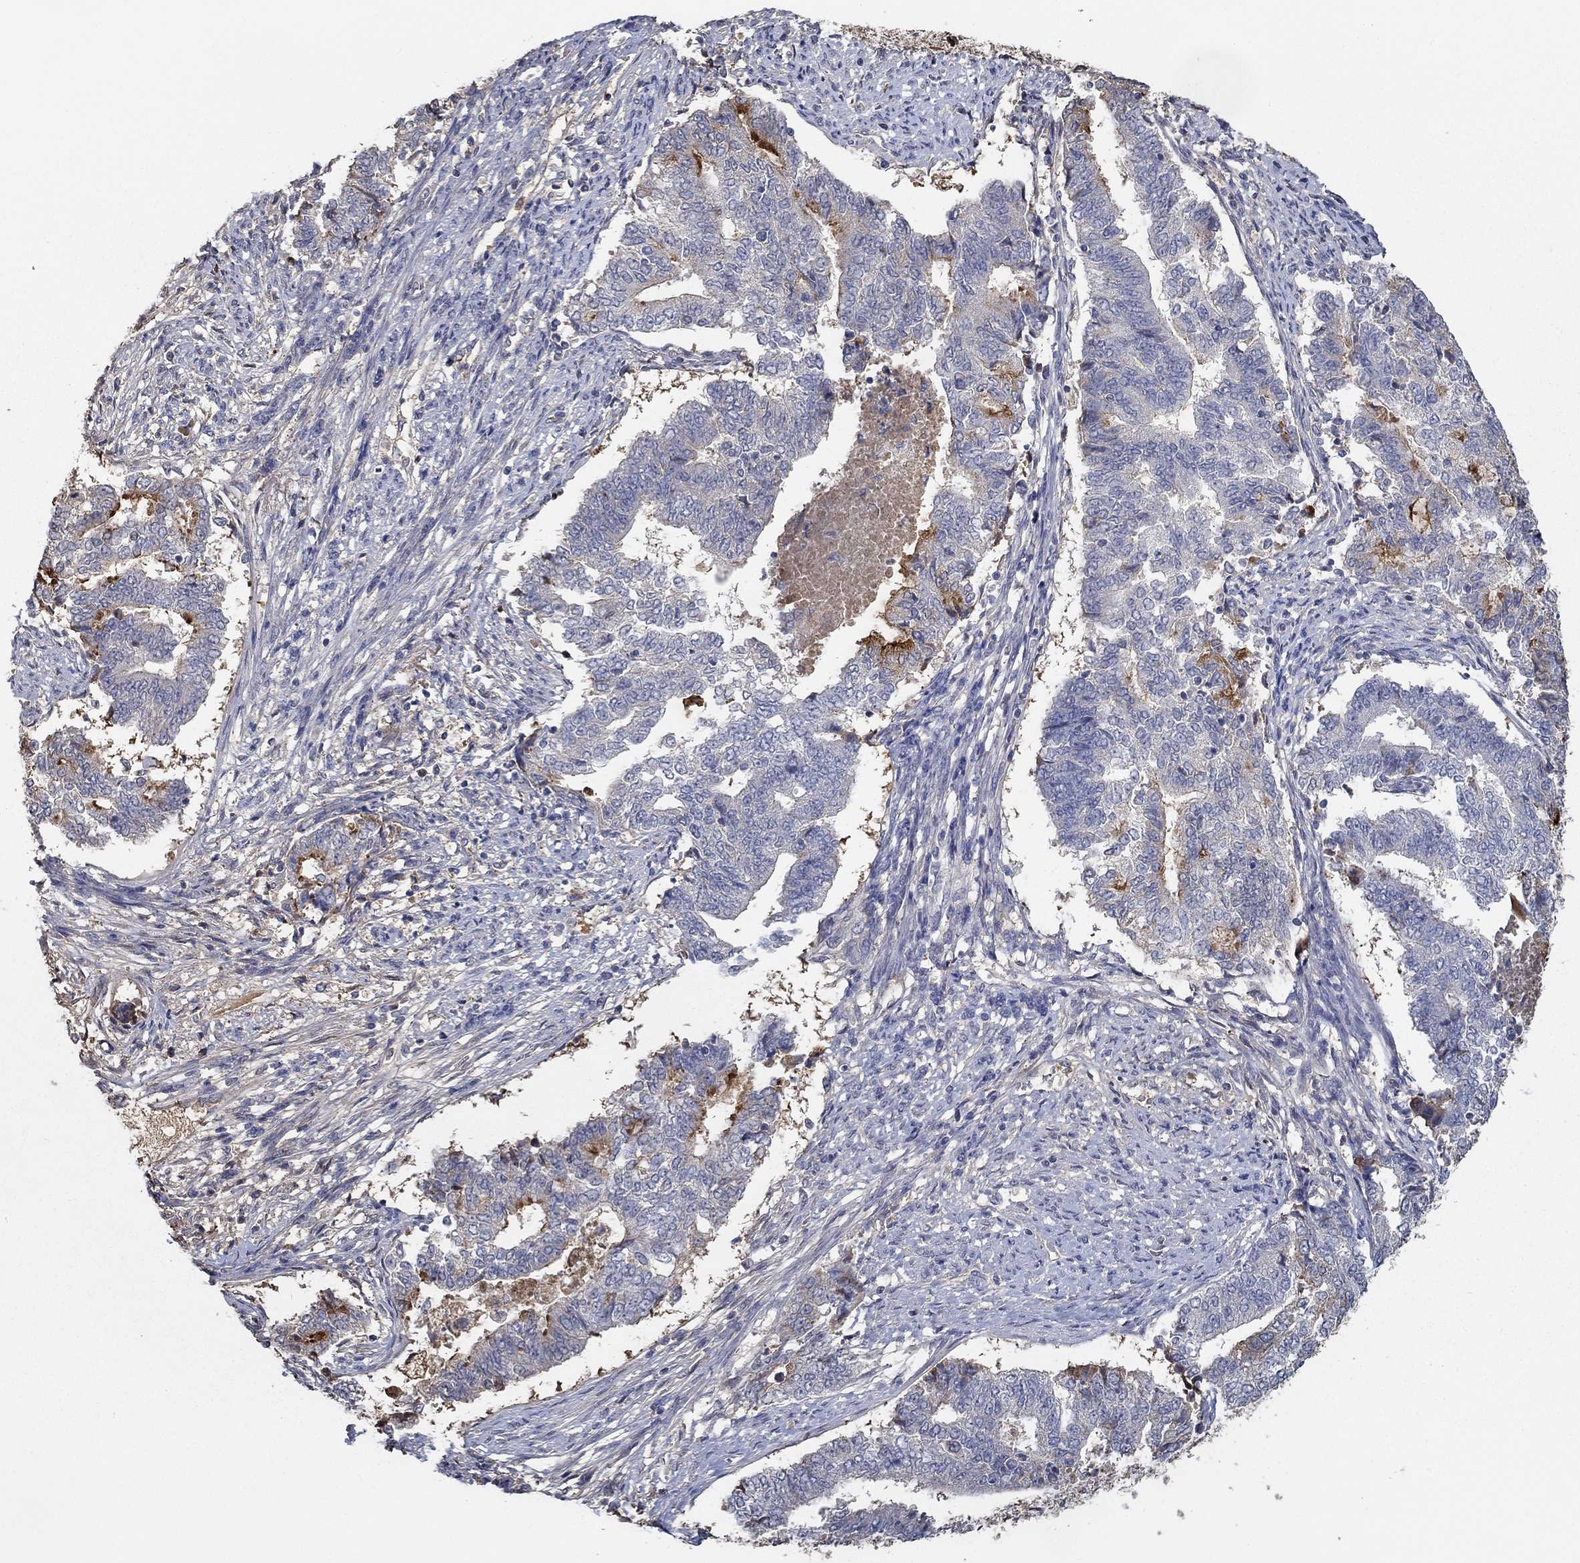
{"staining": {"intensity": "negative", "quantity": "none", "location": "none"}, "tissue": "endometrial cancer", "cell_type": "Tumor cells", "image_type": "cancer", "snomed": [{"axis": "morphology", "description": "Adenocarcinoma, NOS"}, {"axis": "topography", "description": "Endometrium"}], "caption": "This image is of endometrial cancer stained with immunohistochemistry to label a protein in brown with the nuclei are counter-stained blue. There is no staining in tumor cells.", "gene": "IL10", "patient": {"sex": "female", "age": 65}}